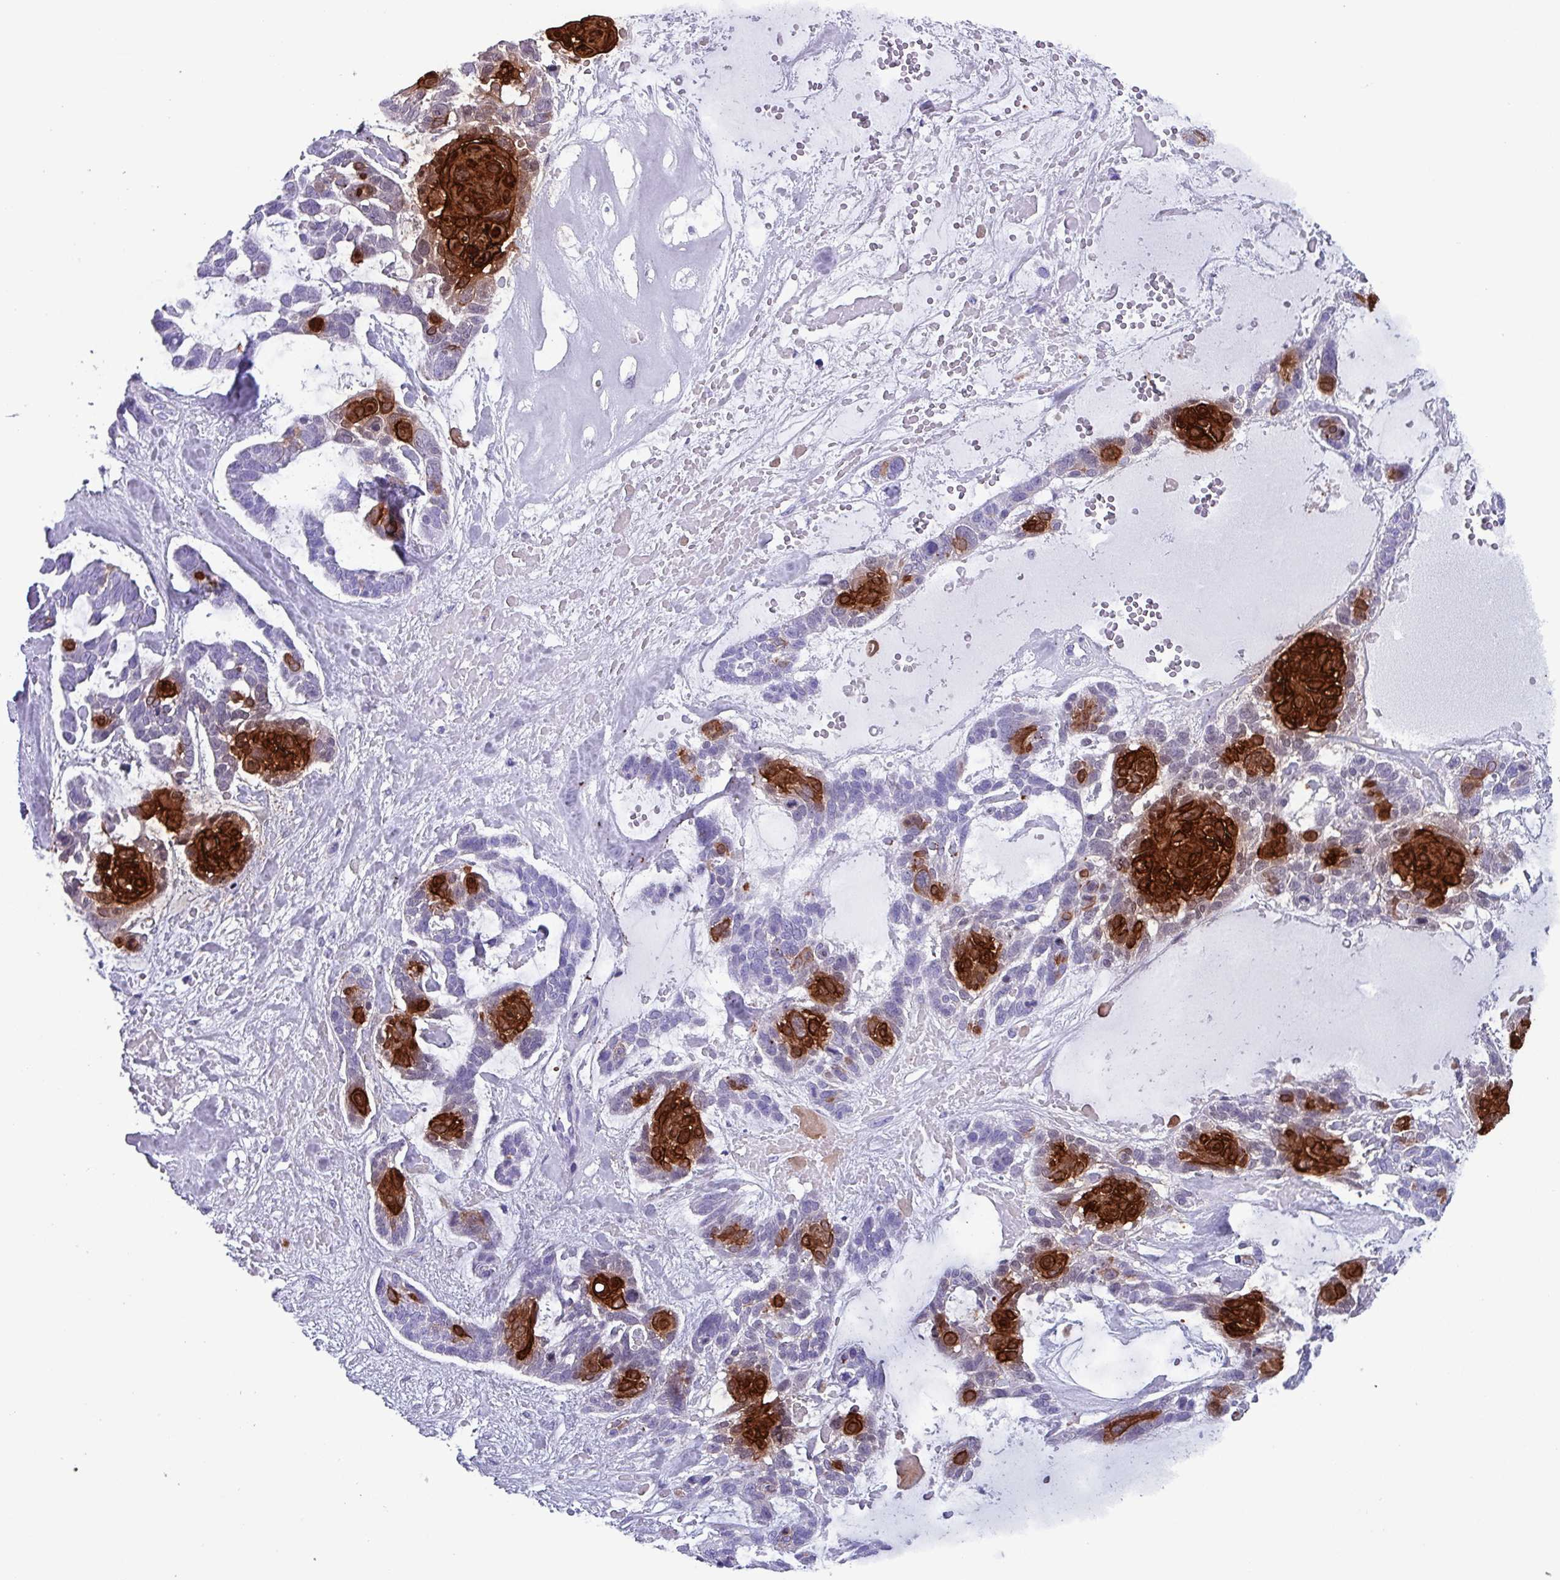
{"staining": {"intensity": "strong", "quantity": "<25%", "location": "cytoplasmic/membranous"}, "tissue": "skin cancer", "cell_type": "Tumor cells", "image_type": "cancer", "snomed": [{"axis": "morphology", "description": "Basal cell carcinoma"}, {"axis": "topography", "description": "Skin"}], "caption": "A micrograph of skin cancer (basal cell carcinoma) stained for a protein shows strong cytoplasmic/membranous brown staining in tumor cells. (DAB IHC, brown staining for protein, blue staining for nuclei).", "gene": "KRT6C", "patient": {"sex": "male", "age": 88}}